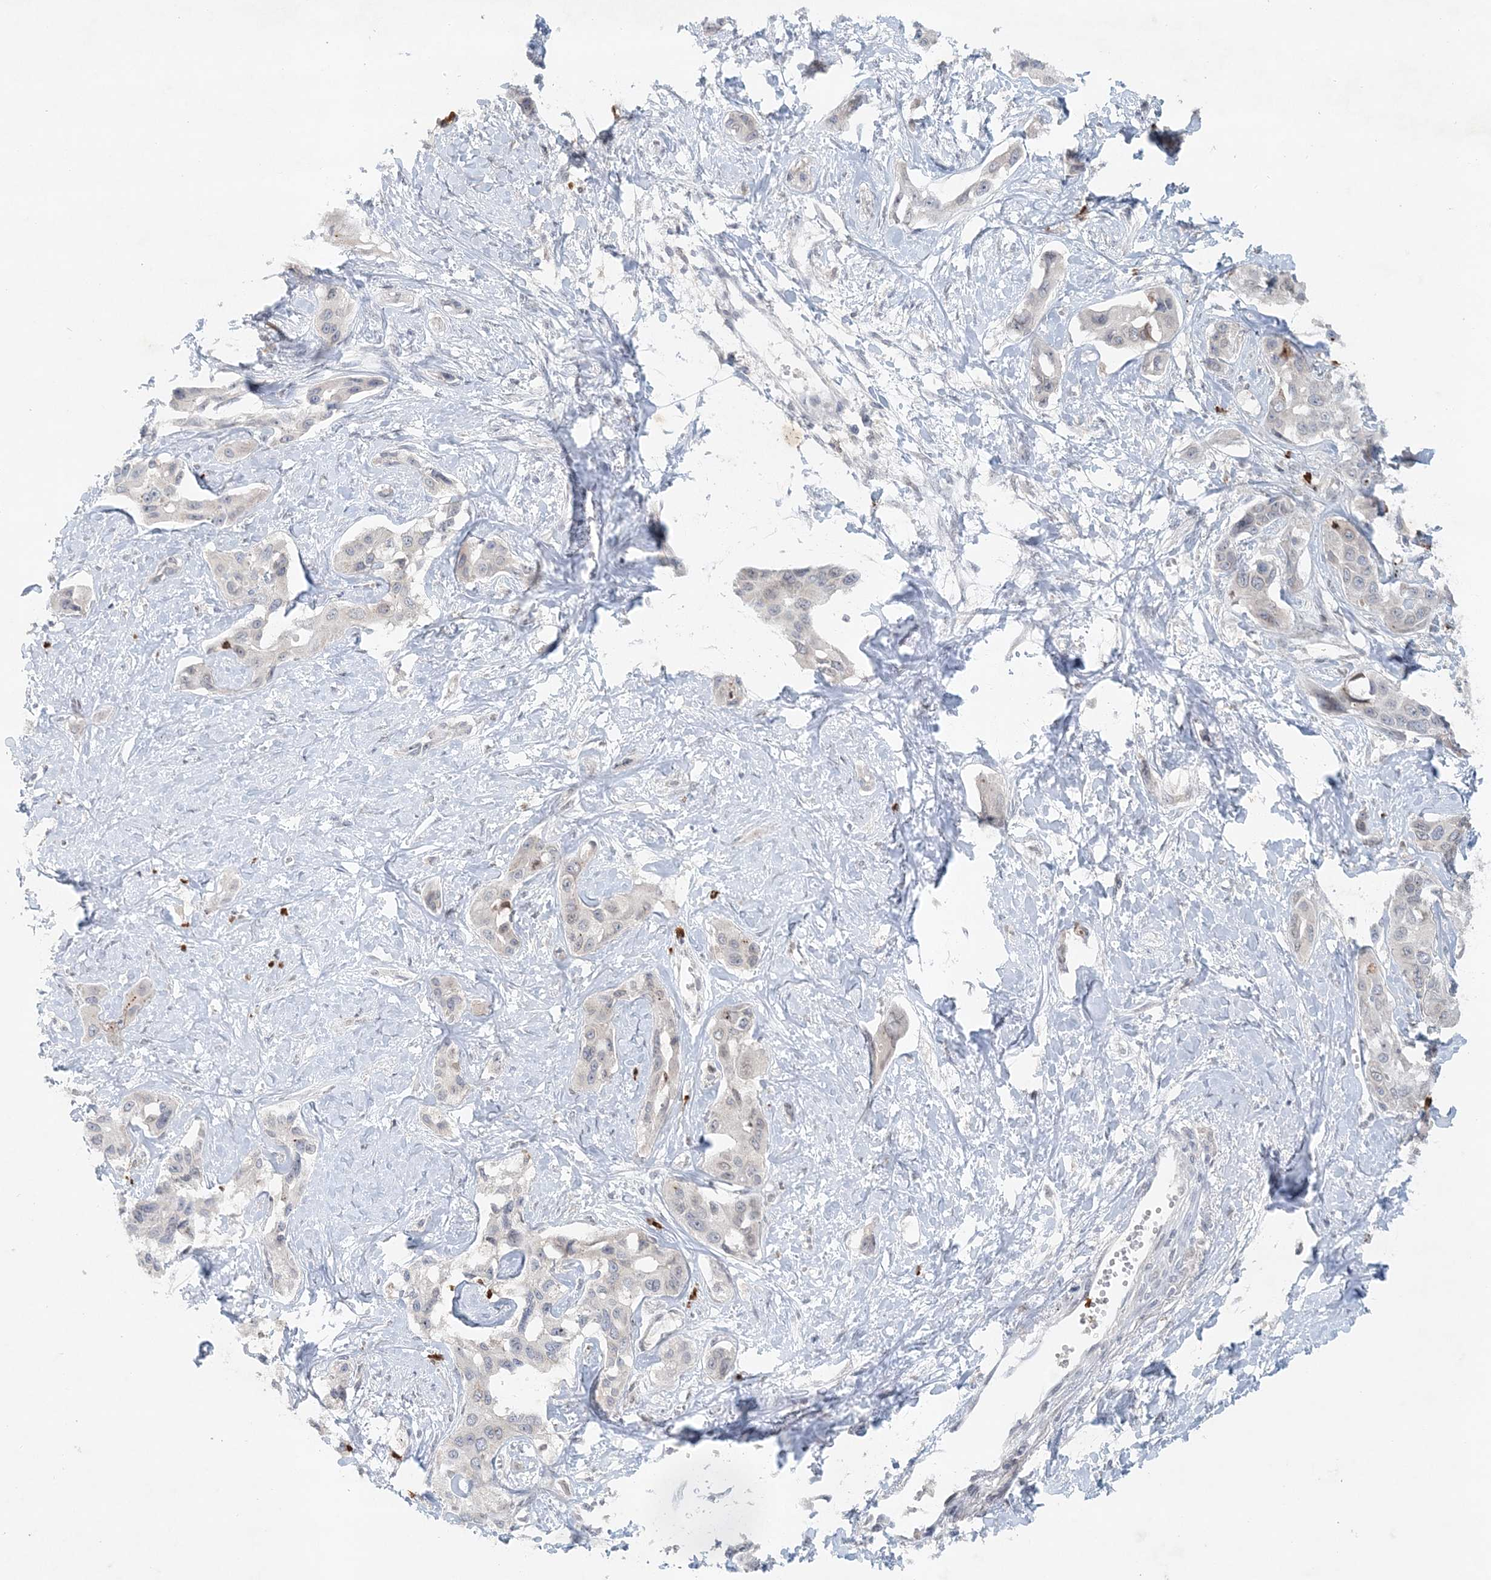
{"staining": {"intensity": "negative", "quantity": "none", "location": "none"}, "tissue": "liver cancer", "cell_type": "Tumor cells", "image_type": "cancer", "snomed": [{"axis": "morphology", "description": "Cholangiocarcinoma"}, {"axis": "topography", "description": "Liver"}], "caption": "DAB (3,3'-diaminobenzidine) immunohistochemical staining of liver cancer reveals no significant expression in tumor cells.", "gene": "NUP54", "patient": {"sex": "male", "age": 59}}